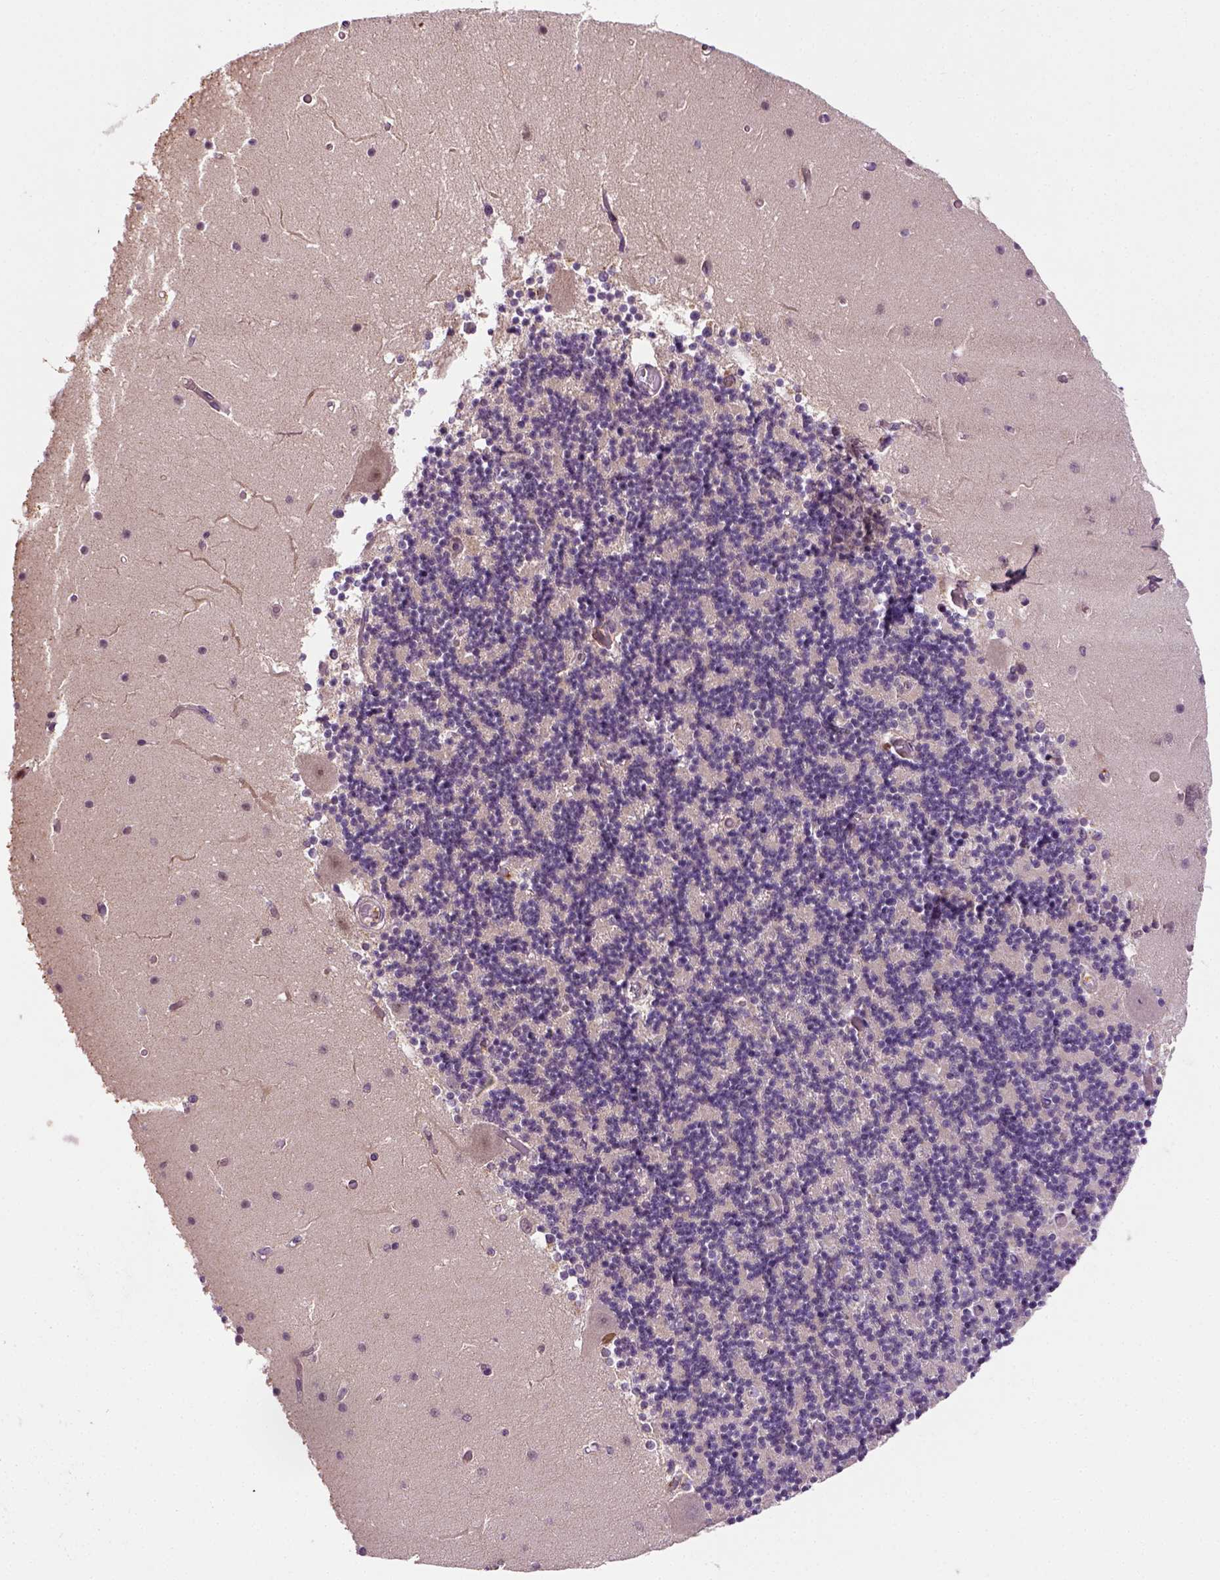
{"staining": {"intensity": "negative", "quantity": "none", "location": "none"}, "tissue": "cerebellum", "cell_type": "Cells in granular layer", "image_type": "normal", "snomed": [{"axis": "morphology", "description": "Normal tissue, NOS"}, {"axis": "topography", "description": "Cerebellum"}], "caption": "Immunohistochemical staining of benign cerebellum displays no significant staining in cells in granular layer. (DAB (3,3'-diaminobenzidine) immunohistochemistry visualized using brightfield microscopy, high magnification).", "gene": "MATK", "patient": {"sex": "female", "age": 28}}